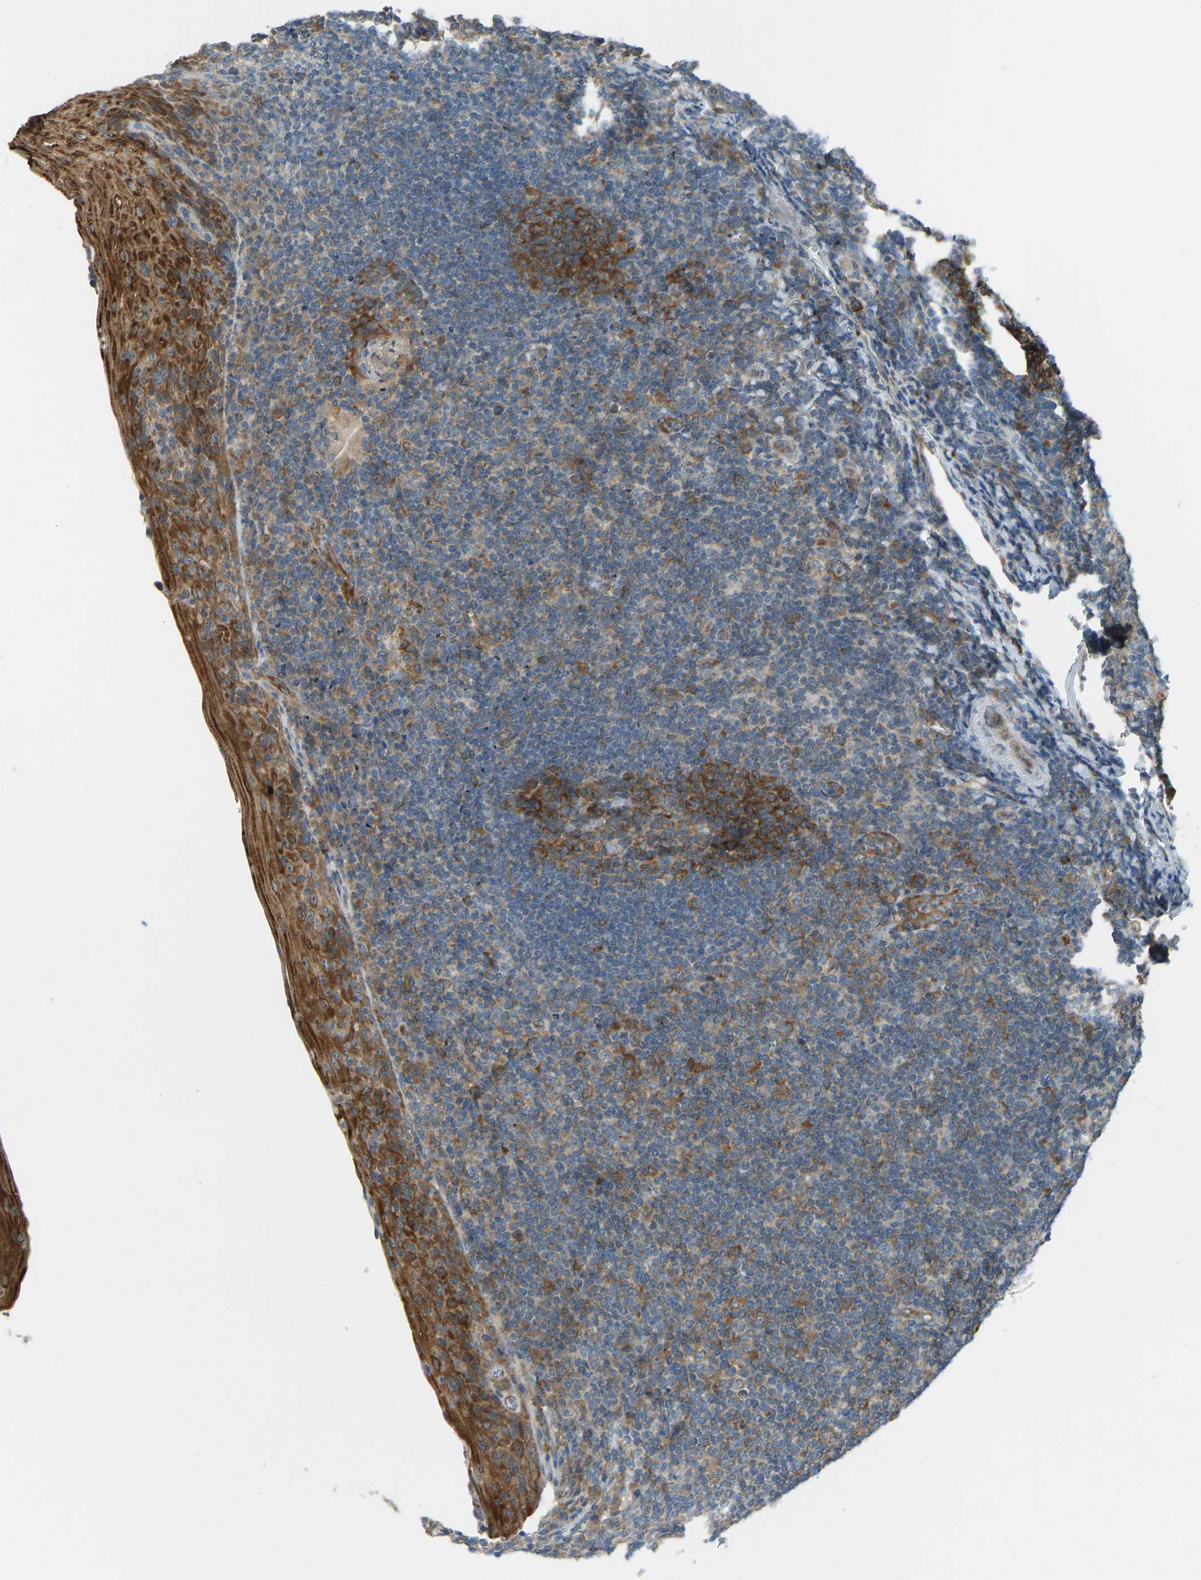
{"staining": {"intensity": "strong", "quantity": ">75%", "location": "cytoplasmic/membranous"}, "tissue": "tonsil", "cell_type": "Germinal center cells", "image_type": "normal", "snomed": [{"axis": "morphology", "description": "Normal tissue, NOS"}, {"axis": "topography", "description": "Tonsil"}], "caption": "IHC histopathology image of benign tonsil: tonsil stained using IHC reveals high levels of strong protein expression localized specifically in the cytoplasmic/membranous of germinal center cells, appearing as a cytoplasmic/membranous brown color.", "gene": "STAU2", "patient": {"sex": "male", "age": 37}}